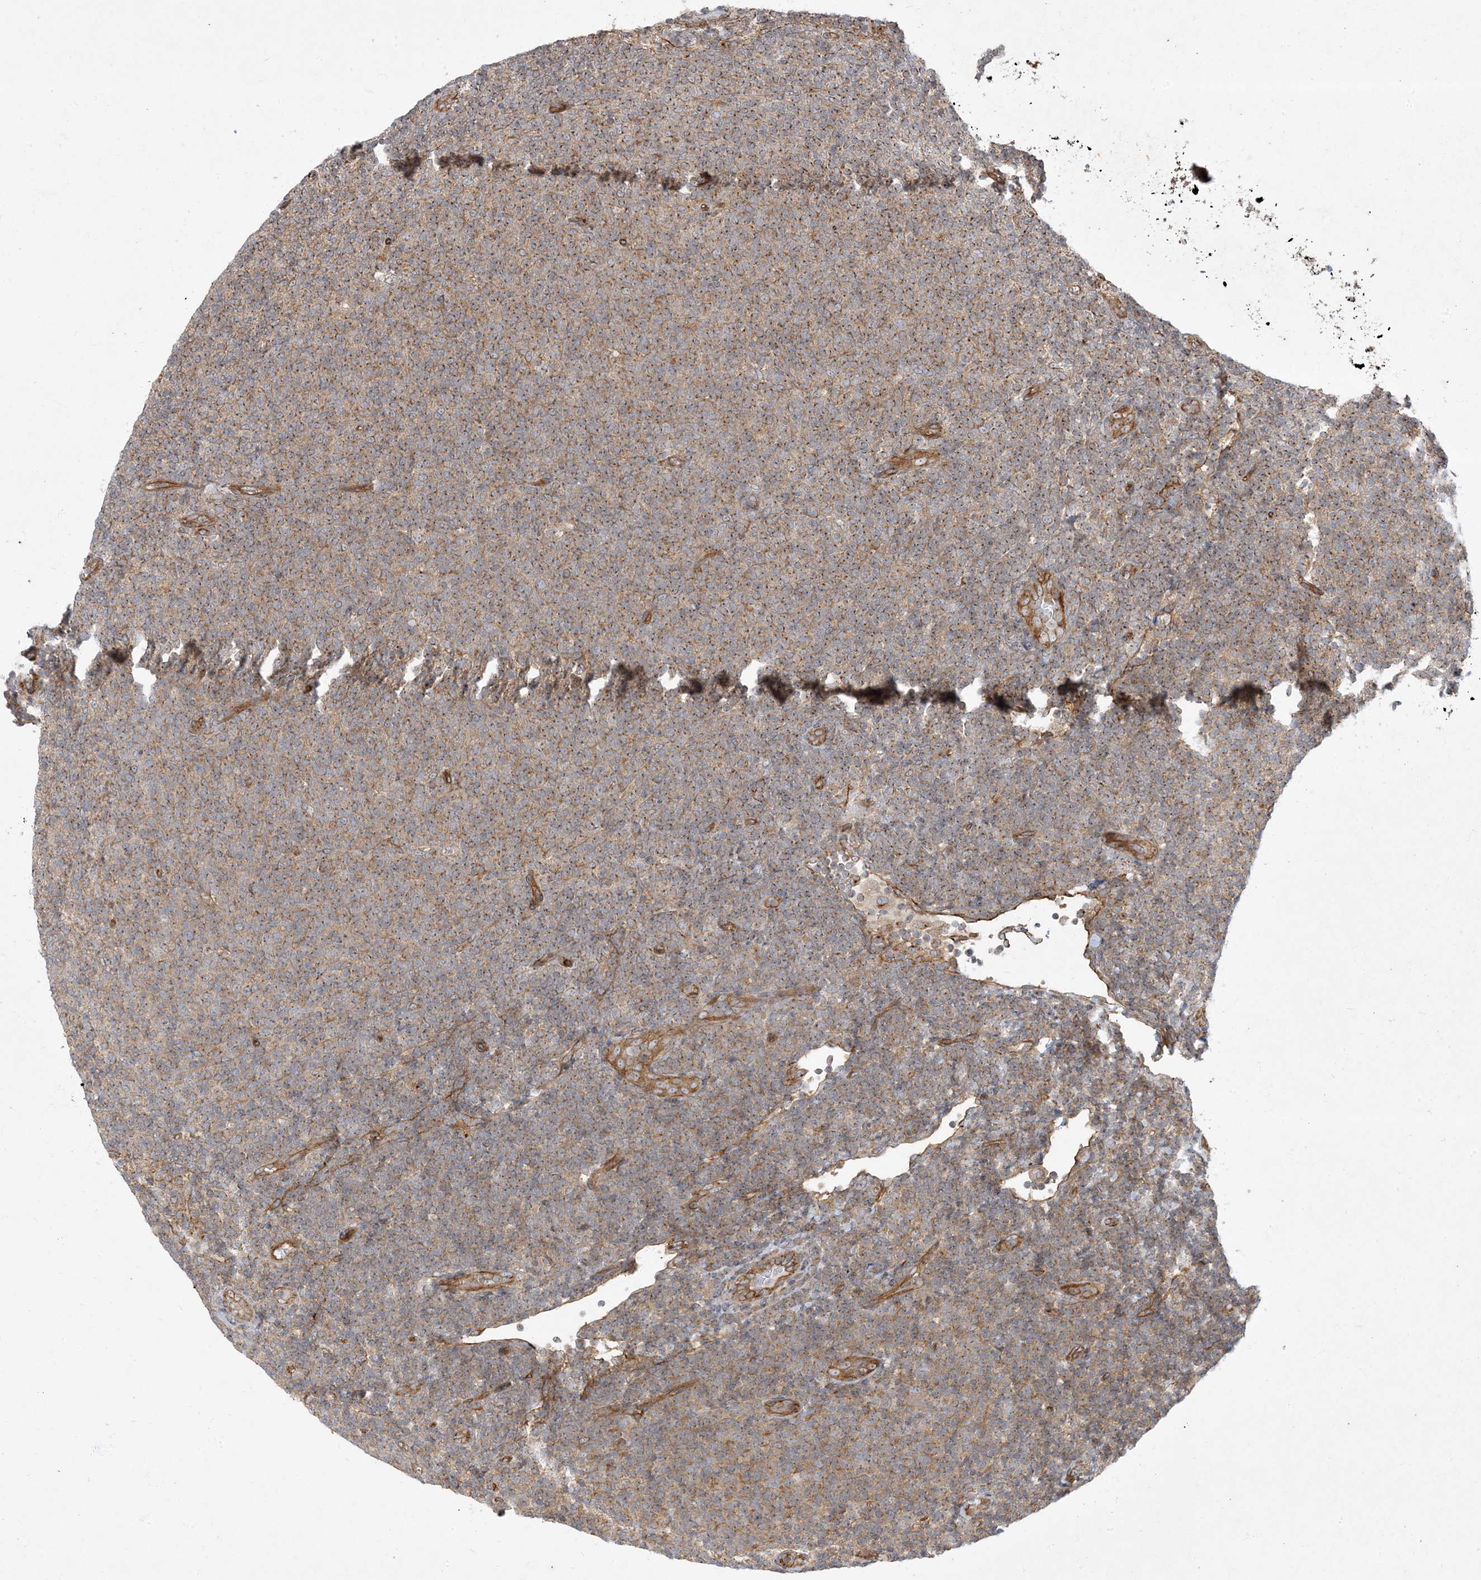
{"staining": {"intensity": "moderate", "quantity": ">75%", "location": "cytoplasmic/membranous"}, "tissue": "lymphoma", "cell_type": "Tumor cells", "image_type": "cancer", "snomed": [{"axis": "morphology", "description": "Malignant lymphoma, non-Hodgkin's type, Low grade"}, {"axis": "topography", "description": "Lymph node"}], "caption": "High-magnification brightfield microscopy of lymphoma stained with DAB (brown) and counterstained with hematoxylin (blue). tumor cells exhibit moderate cytoplasmic/membranous expression is identified in approximately>75% of cells. (DAB (3,3'-diaminobenzidine) = brown stain, brightfield microscopy at high magnification).", "gene": "ATP23", "patient": {"sex": "male", "age": 66}}